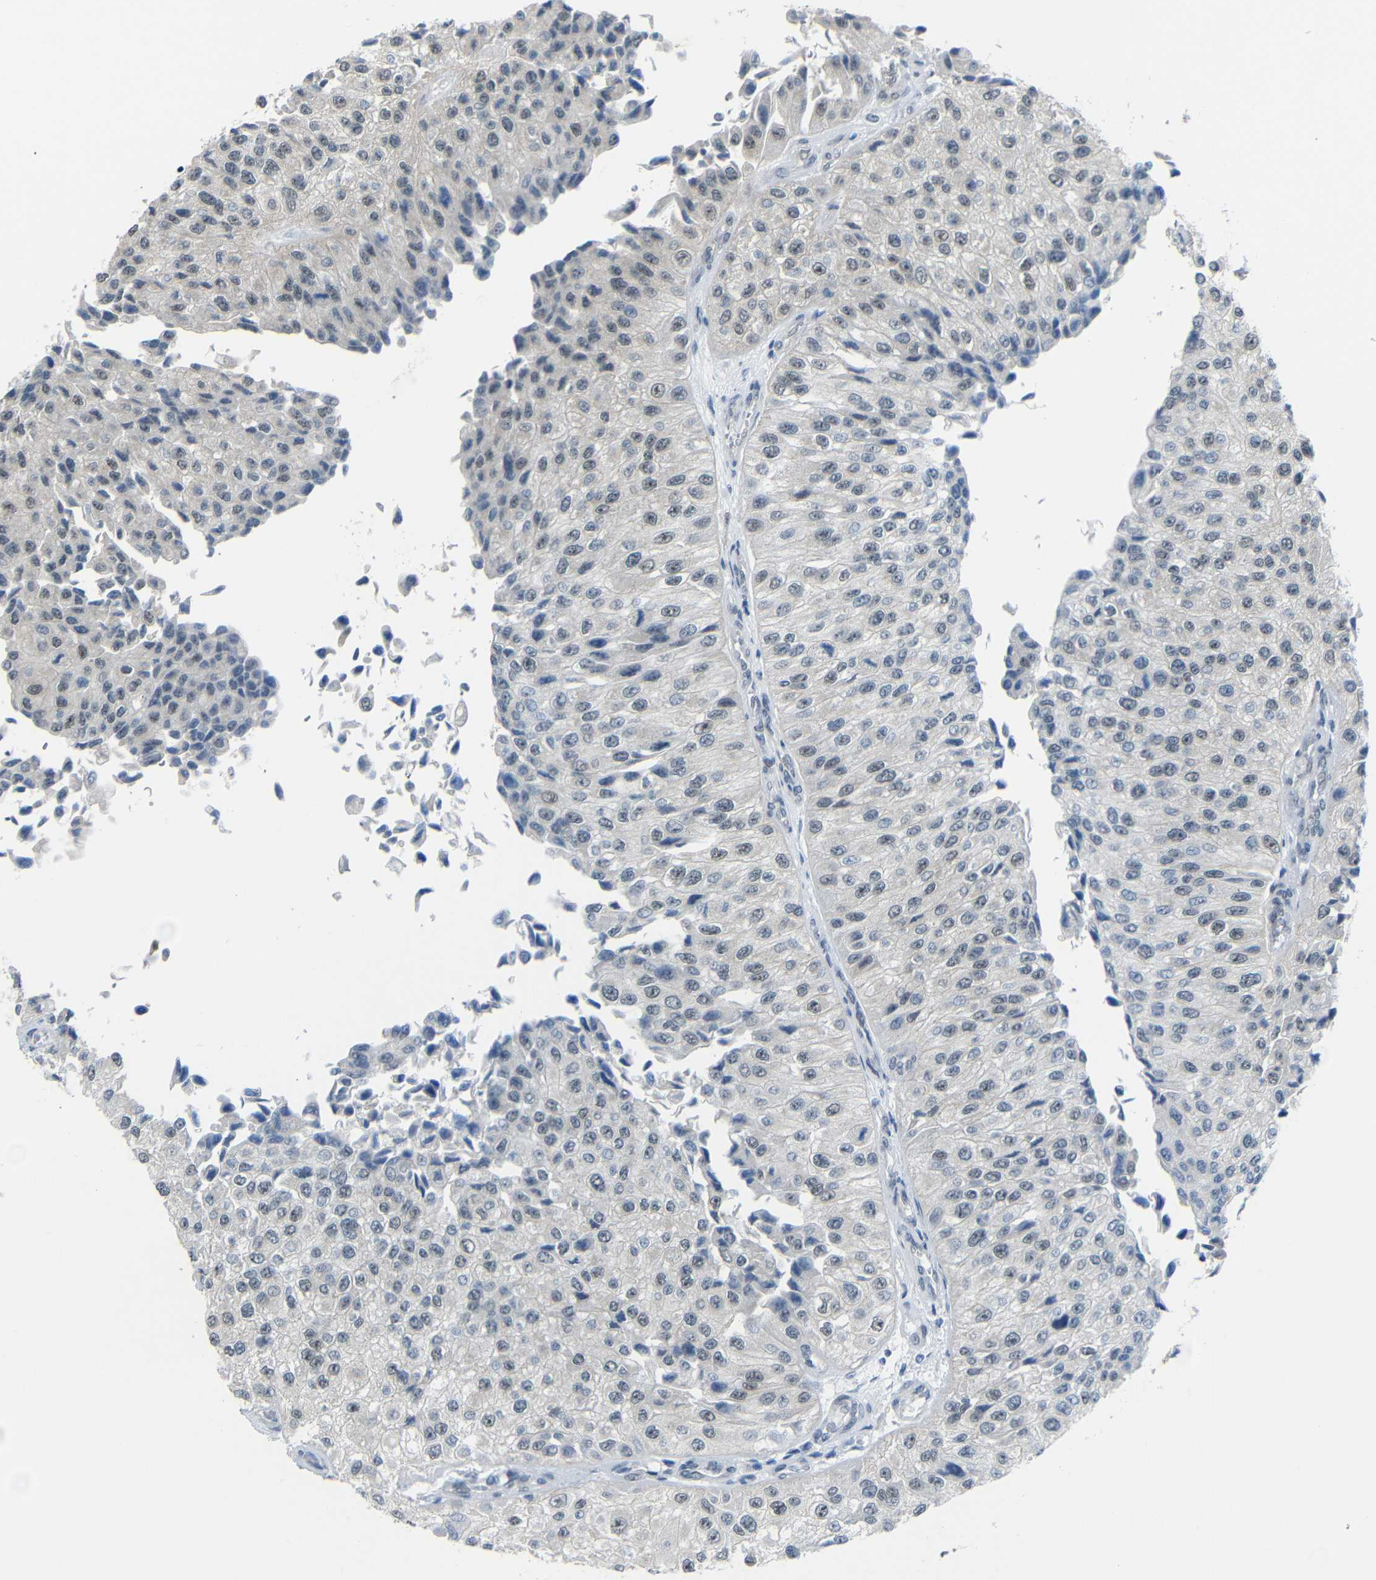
{"staining": {"intensity": "negative", "quantity": "none", "location": "none"}, "tissue": "urothelial cancer", "cell_type": "Tumor cells", "image_type": "cancer", "snomed": [{"axis": "morphology", "description": "Urothelial carcinoma, High grade"}, {"axis": "topography", "description": "Kidney"}, {"axis": "topography", "description": "Urinary bladder"}], "caption": "The immunohistochemistry (IHC) micrograph has no significant expression in tumor cells of urothelial cancer tissue.", "gene": "GPR158", "patient": {"sex": "male", "age": 77}}